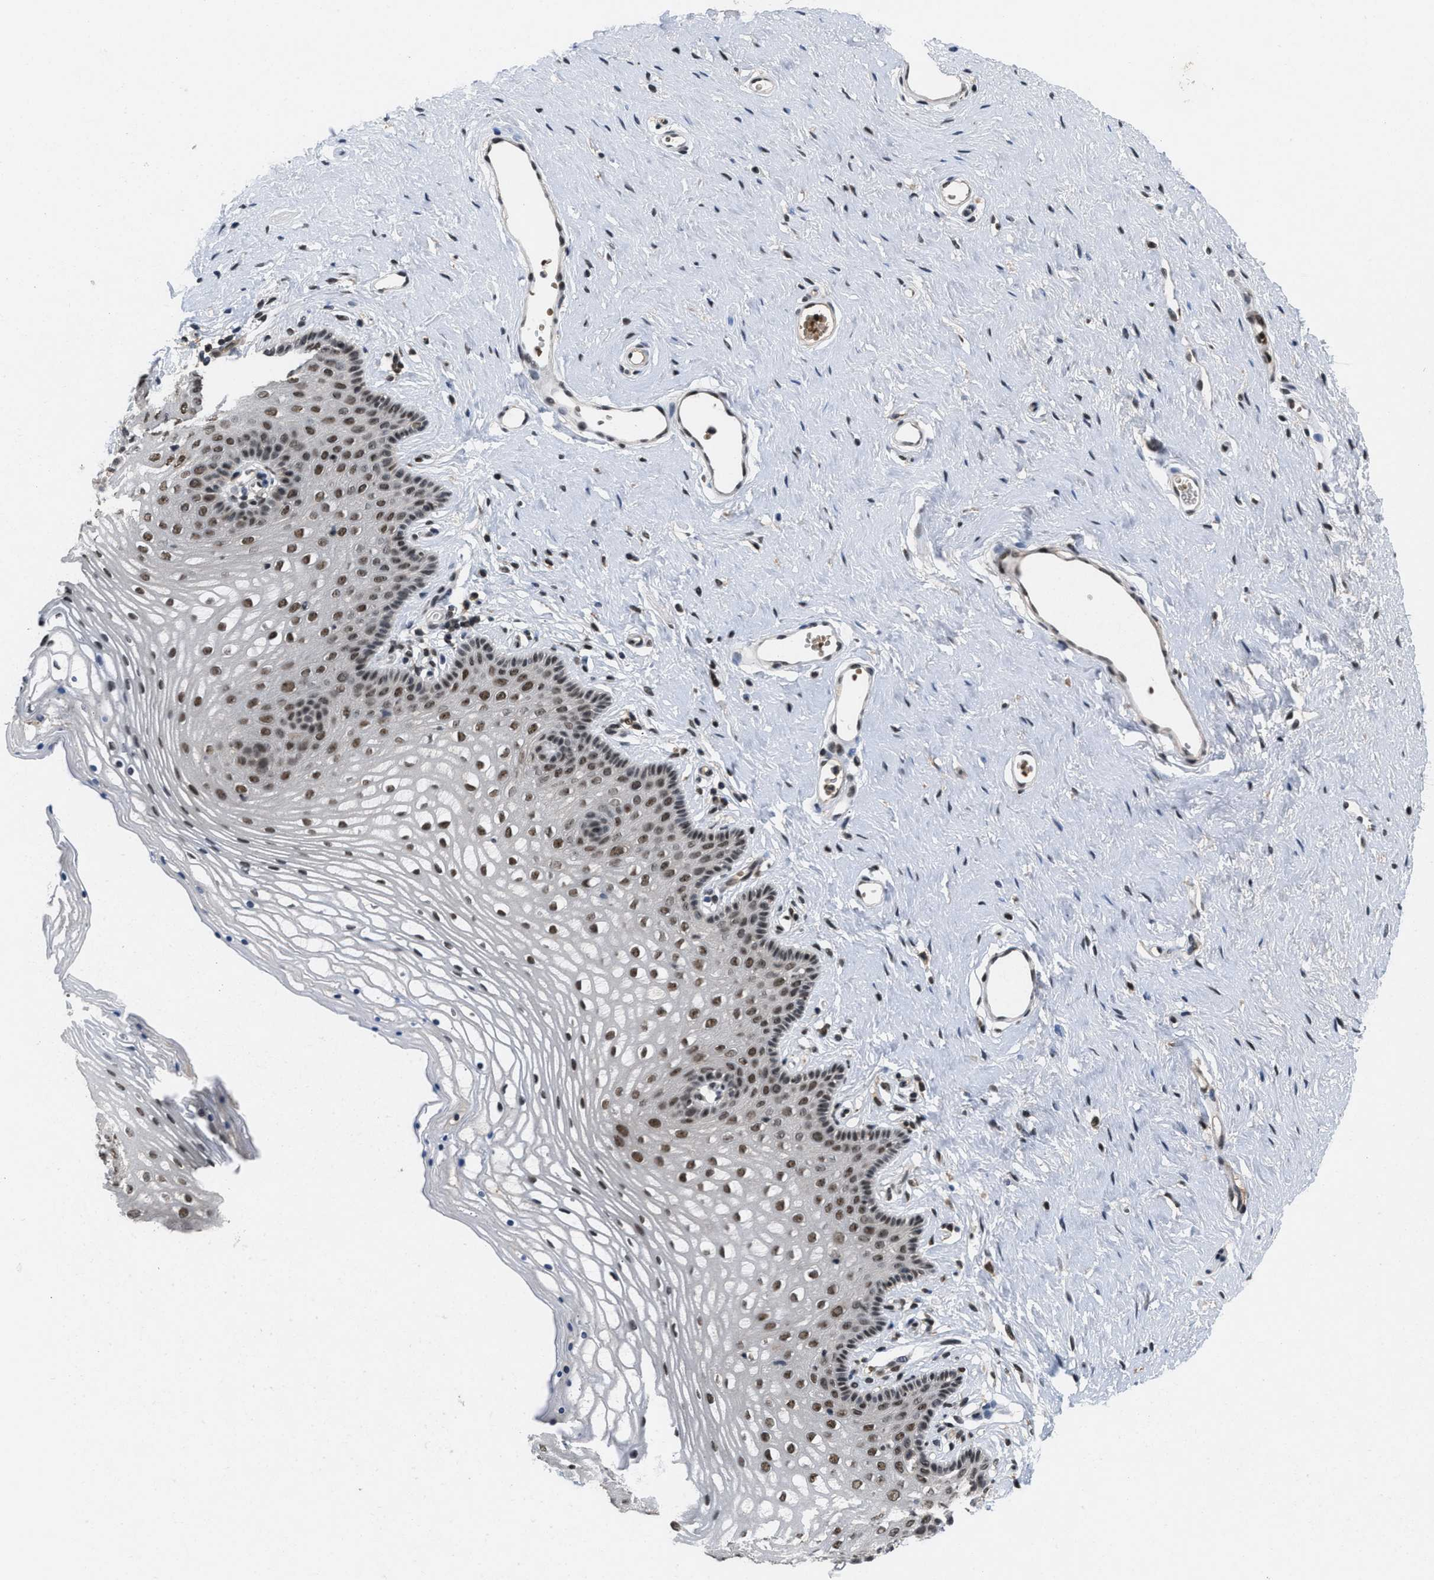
{"staining": {"intensity": "moderate", "quantity": ">75%", "location": "nuclear"}, "tissue": "vagina", "cell_type": "Squamous epithelial cells", "image_type": "normal", "snomed": [{"axis": "morphology", "description": "Normal tissue, NOS"}, {"axis": "topography", "description": "Vagina"}], "caption": "A medium amount of moderate nuclear staining is seen in approximately >75% of squamous epithelial cells in unremarkable vagina.", "gene": "ZNF346", "patient": {"sex": "female", "age": 32}}